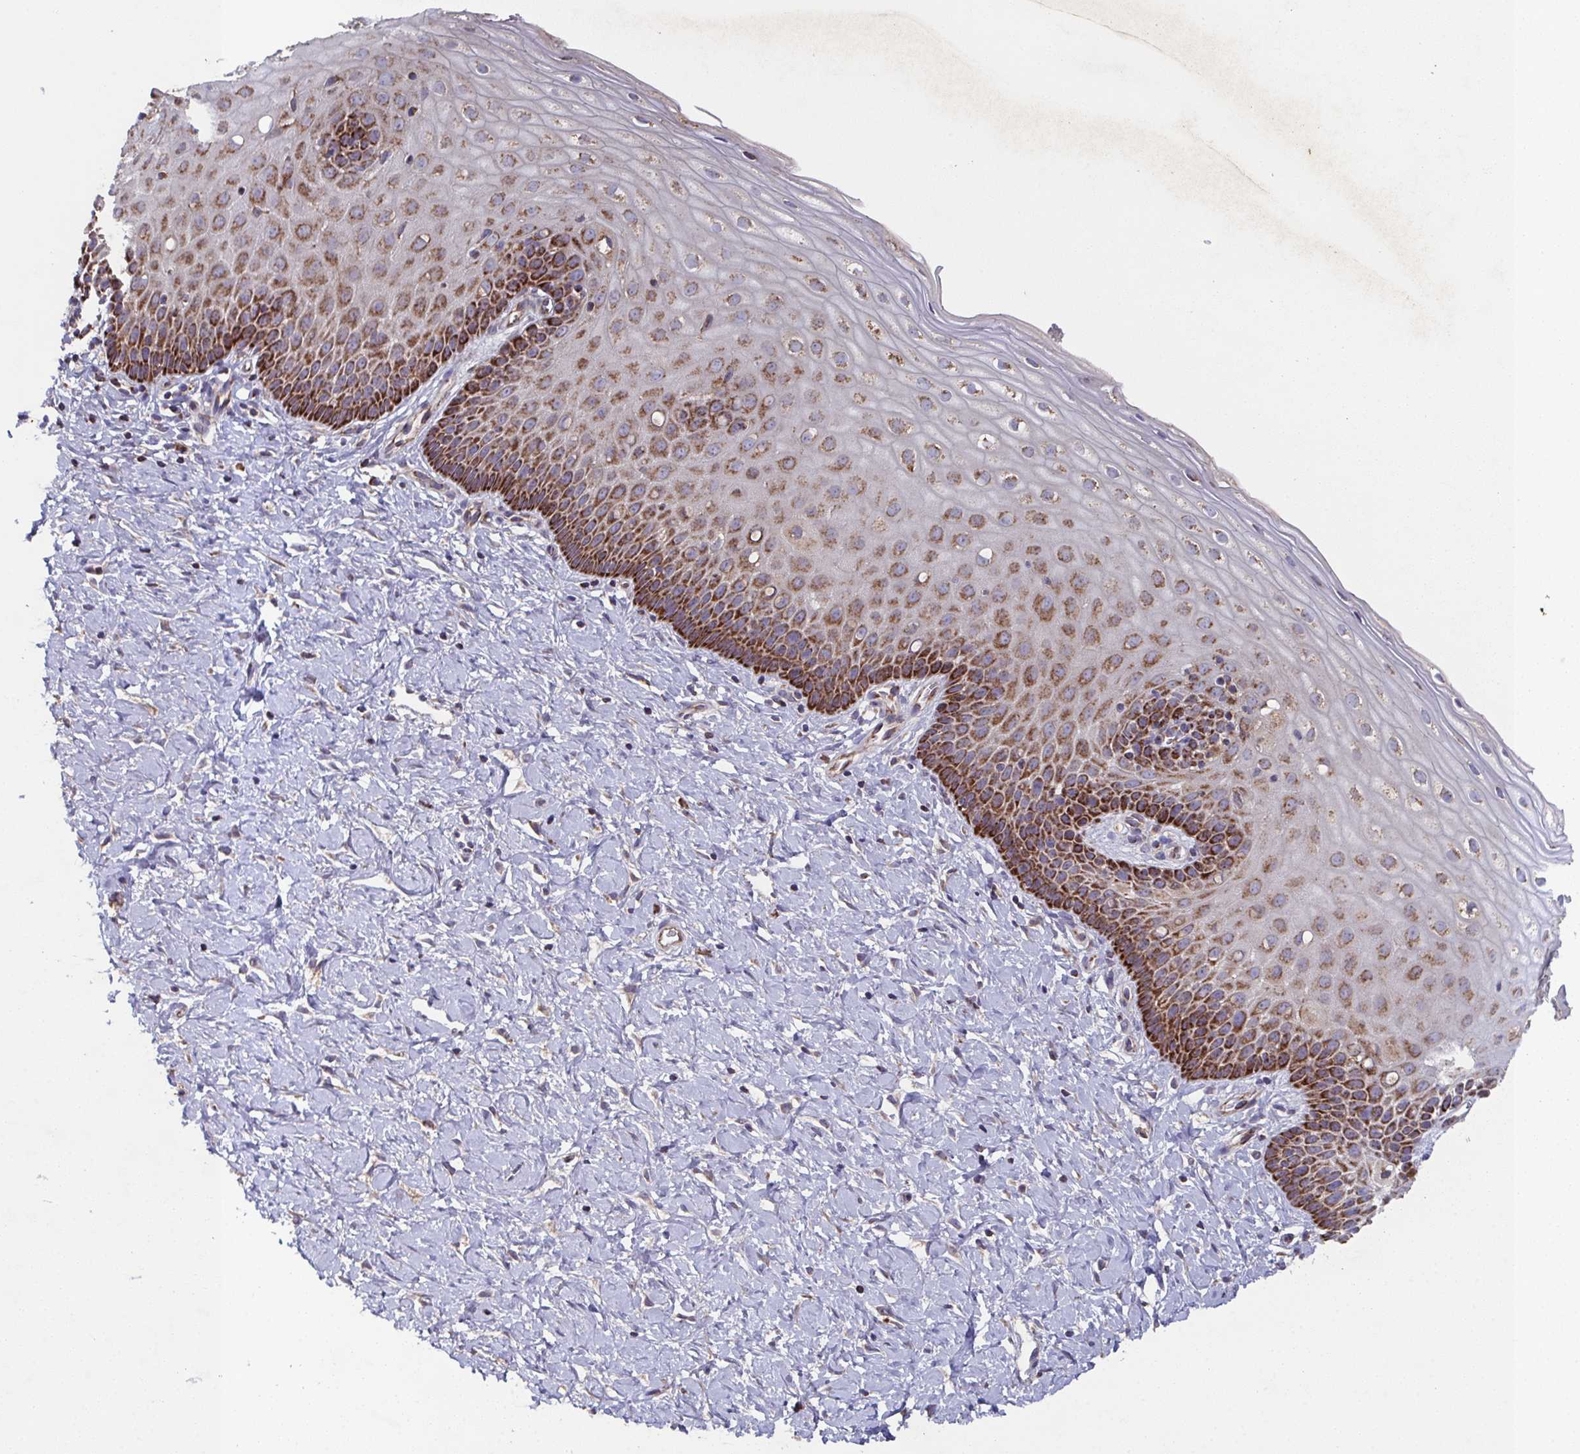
{"staining": {"intensity": "weak", "quantity": "25%-75%", "location": "cytoplasmic/membranous"}, "tissue": "cervix", "cell_type": "Glandular cells", "image_type": "normal", "snomed": [{"axis": "morphology", "description": "Normal tissue, NOS"}, {"axis": "topography", "description": "Cervix"}], "caption": "Immunohistochemistry (IHC) of normal cervix demonstrates low levels of weak cytoplasmic/membranous staining in about 25%-75% of glandular cells. (Stains: DAB (3,3'-diaminobenzidine) in brown, nuclei in blue, Microscopy: brightfield microscopy at high magnification).", "gene": "MT", "patient": {"sex": "female", "age": 37}}